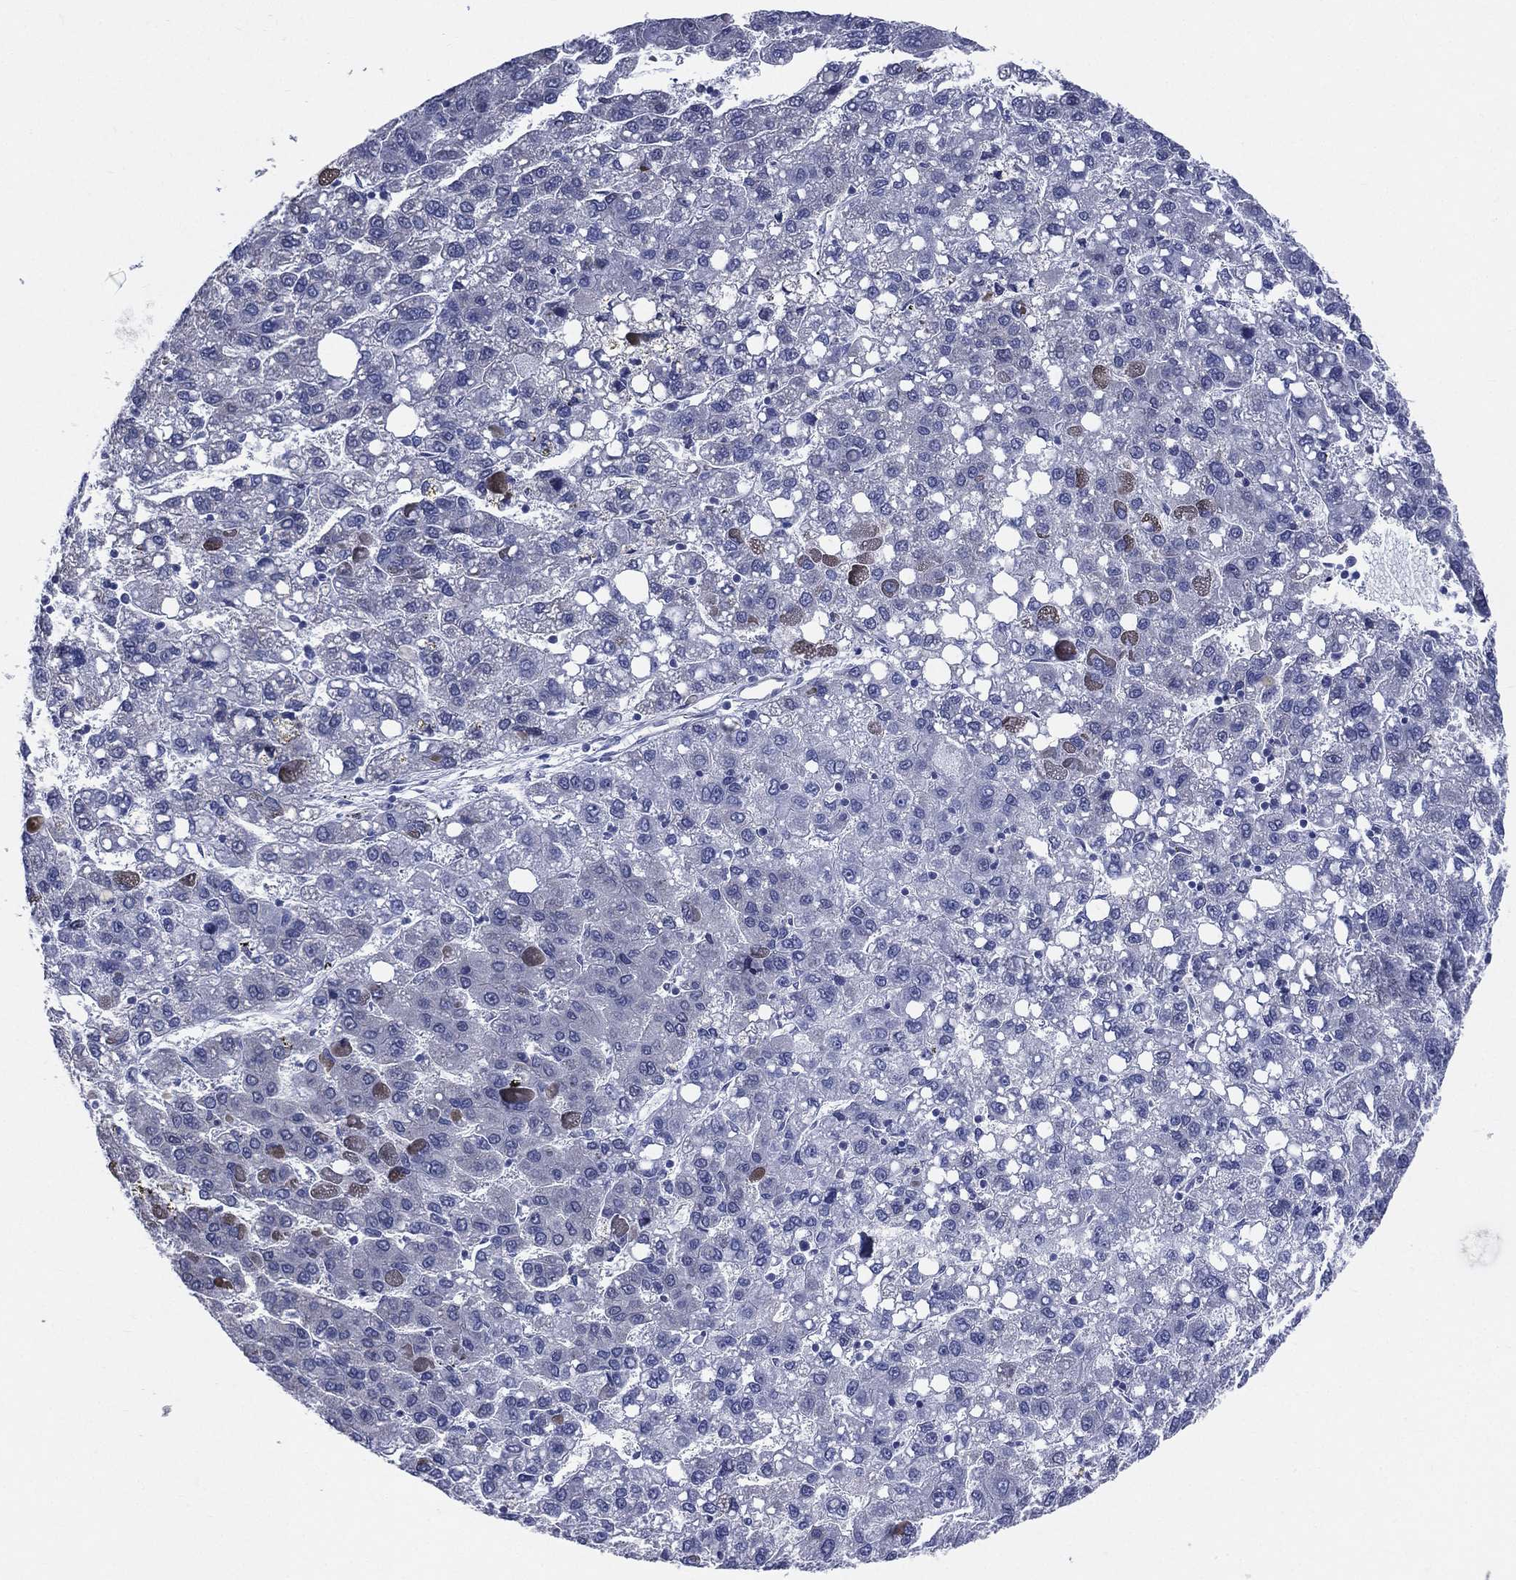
{"staining": {"intensity": "negative", "quantity": "none", "location": "none"}, "tissue": "liver cancer", "cell_type": "Tumor cells", "image_type": "cancer", "snomed": [{"axis": "morphology", "description": "Carcinoma, Hepatocellular, NOS"}, {"axis": "topography", "description": "Liver"}], "caption": "This is a image of immunohistochemistry staining of hepatocellular carcinoma (liver), which shows no staining in tumor cells.", "gene": "AKAP3", "patient": {"sex": "female", "age": 82}}